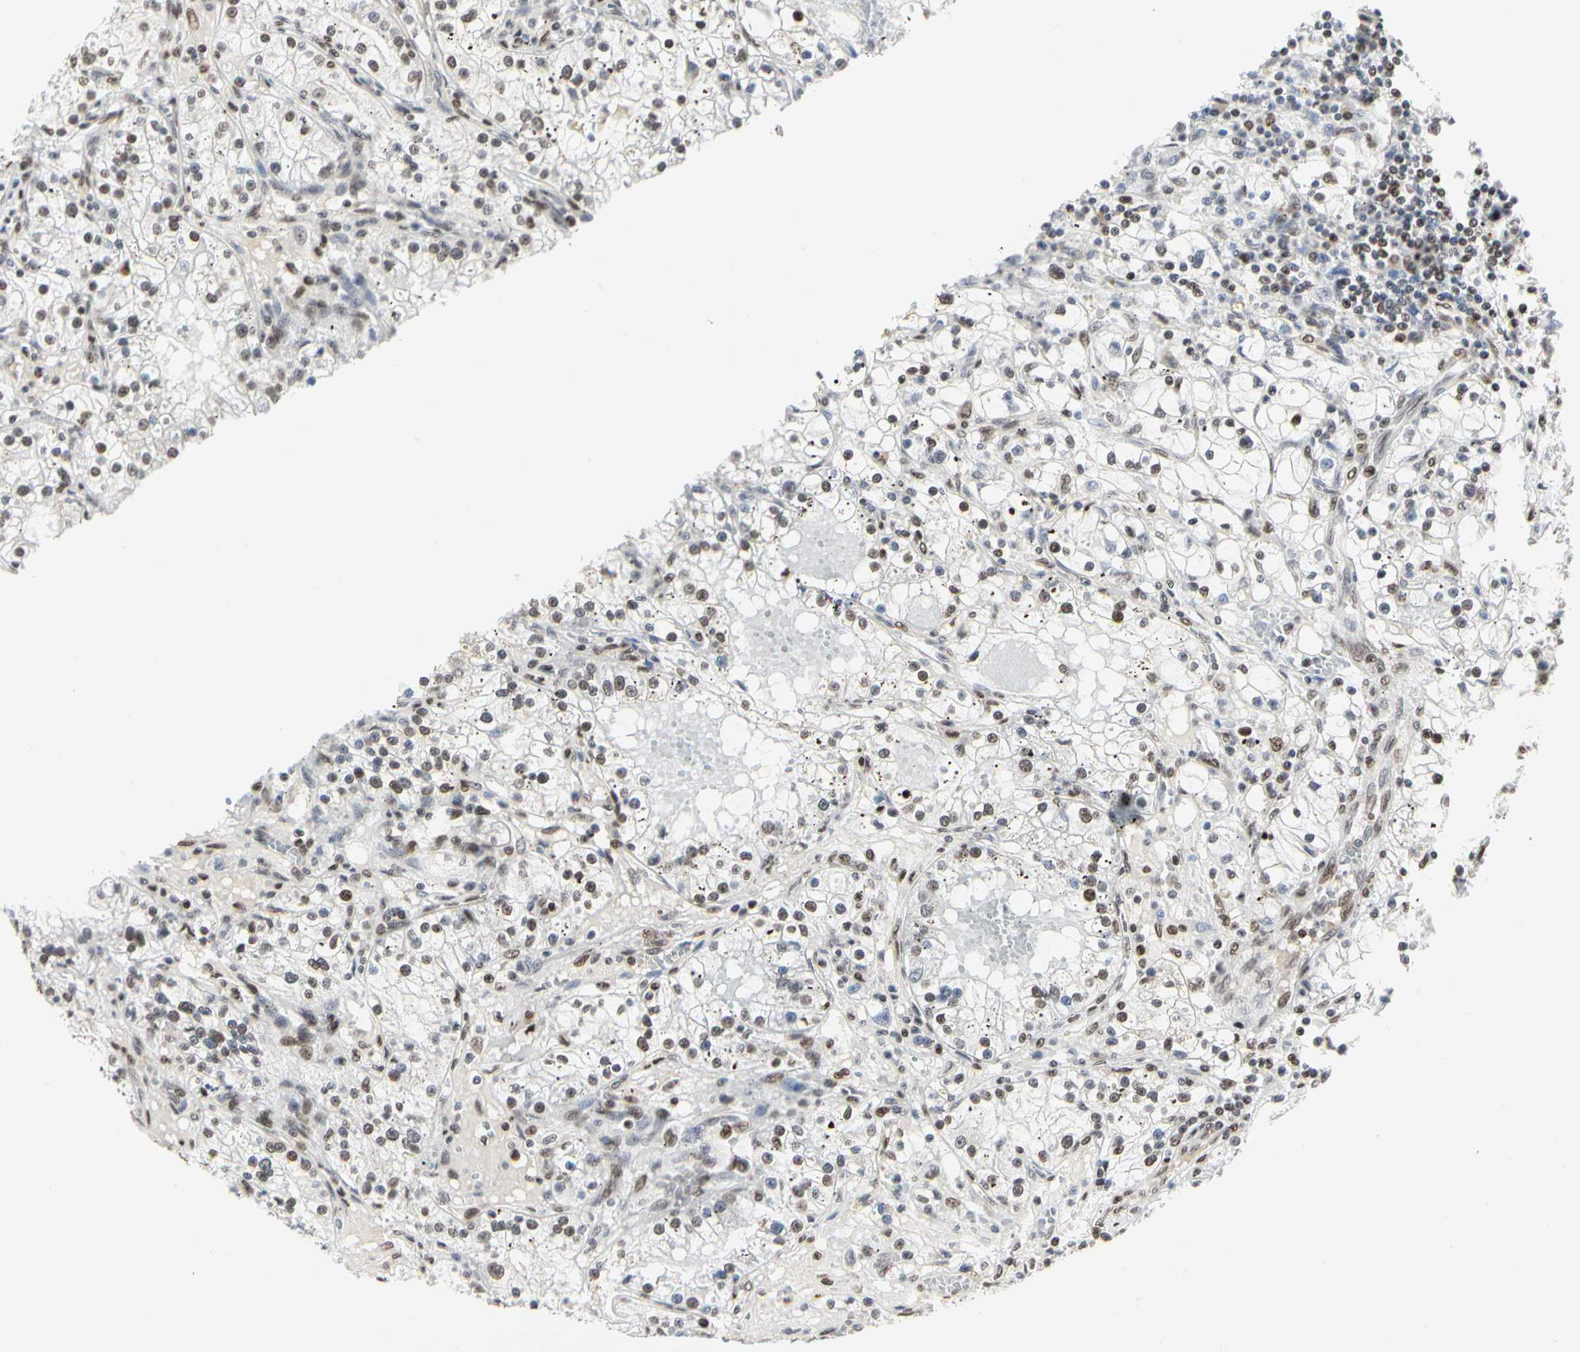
{"staining": {"intensity": "moderate", "quantity": "25%-75%", "location": "nuclear"}, "tissue": "renal cancer", "cell_type": "Tumor cells", "image_type": "cancer", "snomed": [{"axis": "morphology", "description": "Adenocarcinoma, NOS"}, {"axis": "topography", "description": "Kidney"}], "caption": "Renal adenocarcinoma stained for a protein reveals moderate nuclear positivity in tumor cells.", "gene": "PRMT3", "patient": {"sex": "male", "age": 56}}